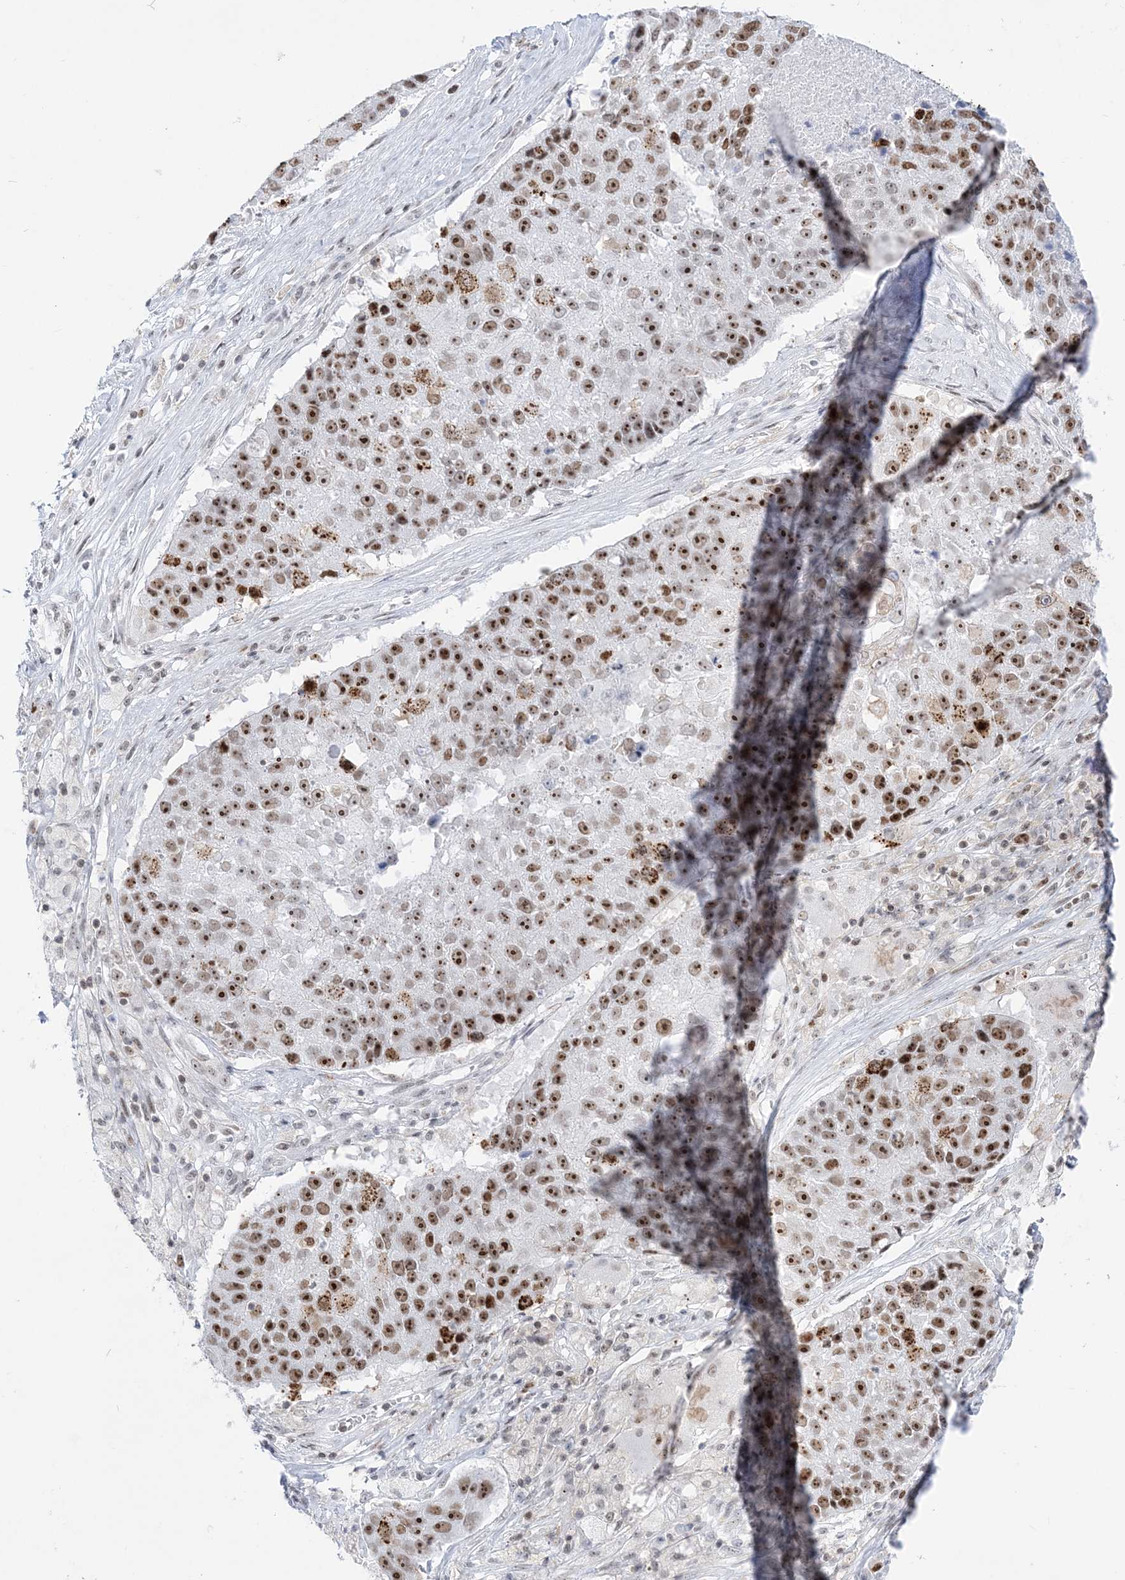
{"staining": {"intensity": "strong", "quantity": ">75%", "location": "nuclear"}, "tissue": "lung cancer", "cell_type": "Tumor cells", "image_type": "cancer", "snomed": [{"axis": "morphology", "description": "Squamous cell carcinoma, NOS"}, {"axis": "topography", "description": "Lung"}], "caption": "Strong nuclear protein expression is identified in approximately >75% of tumor cells in squamous cell carcinoma (lung). The staining was performed using DAB, with brown indicating positive protein expression. Nuclei are stained blue with hematoxylin.", "gene": "DDX21", "patient": {"sex": "male", "age": 61}}